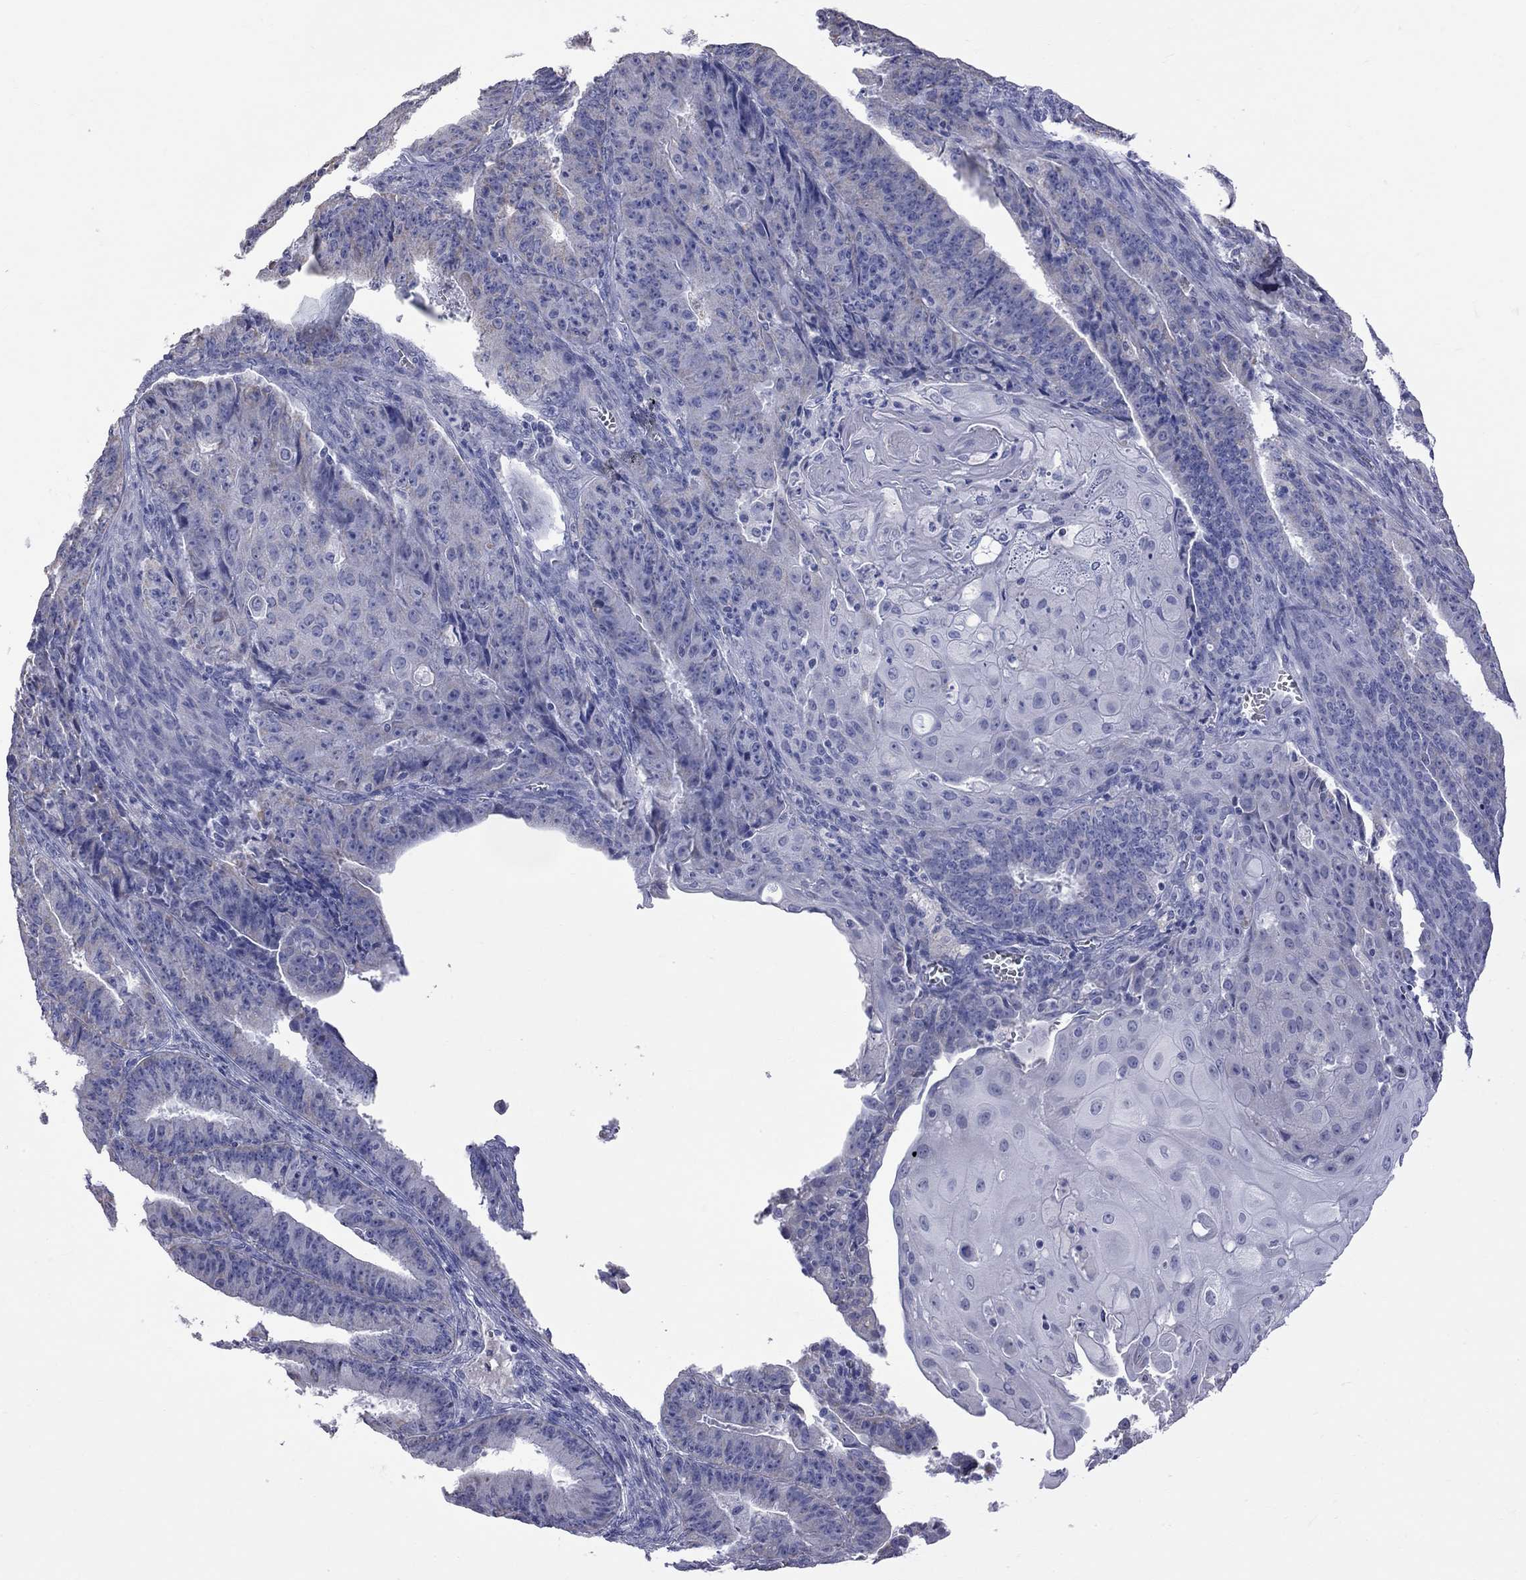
{"staining": {"intensity": "negative", "quantity": "none", "location": "none"}, "tissue": "ovarian cancer", "cell_type": "Tumor cells", "image_type": "cancer", "snomed": [{"axis": "morphology", "description": "Carcinoma, endometroid"}, {"axis": "topography", "description": "Ovary"}], "caption": "Tumor cells are negative for brown protein staining in endometroid carcinoma (ovarian).", "gene": "KCND2", "patient": {"sex": "female", "age": 42}}